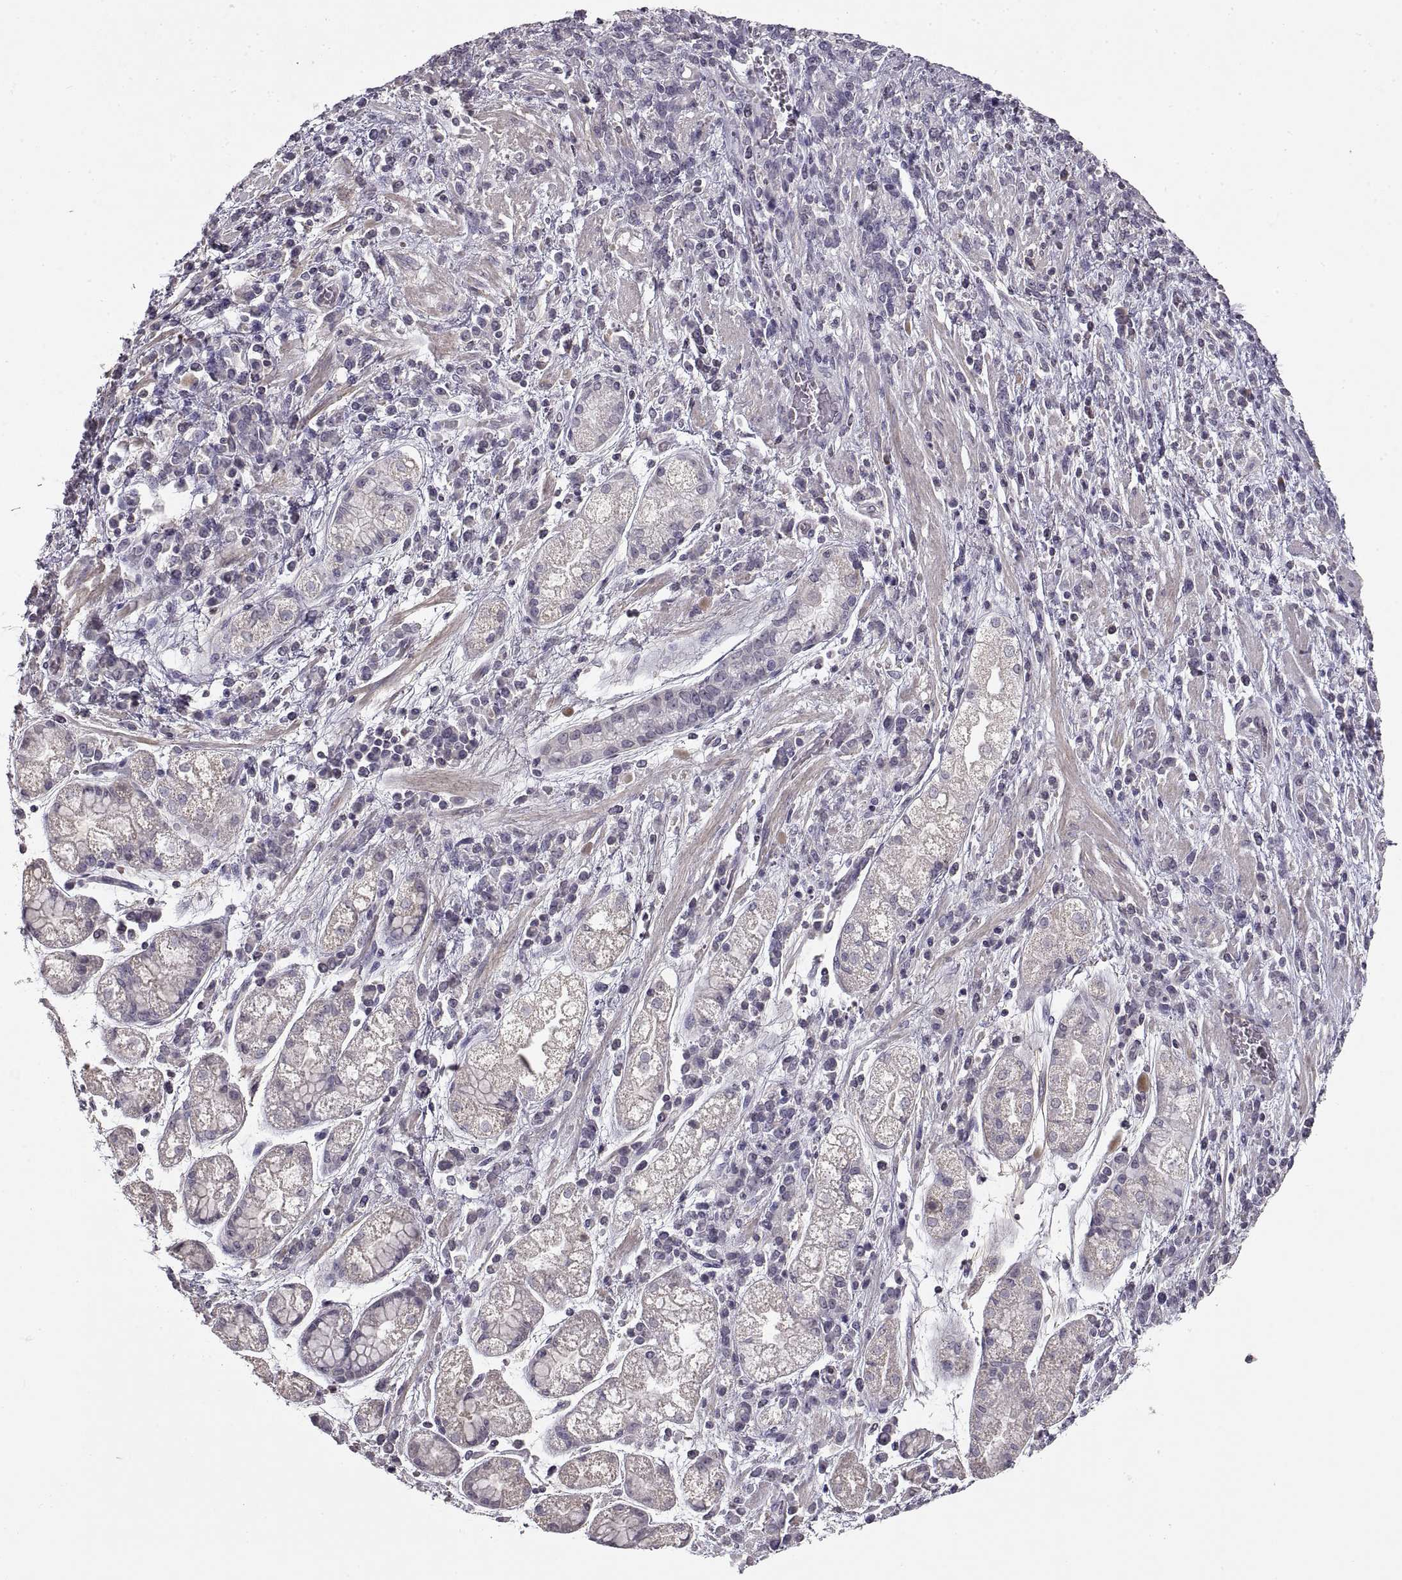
{"staining": {"intensity": "negative", "quantity": "none", "location": "none"}, "tissue": "stomach cancer", "cell_type": "Tumor cells", "image_type": "cancer", "snomed": [{"axis": "morphology", "description": "Adenocarcinoma, NOS"}, {"axis": "topography", "description": "Stomach"}], "caption": "Micrograph shows no protein positivity in tumor cells of adenocarcinoma (stomach) tissue.", "gene": "ADAM11", "patient": {"sex": "female", "age": 57}}